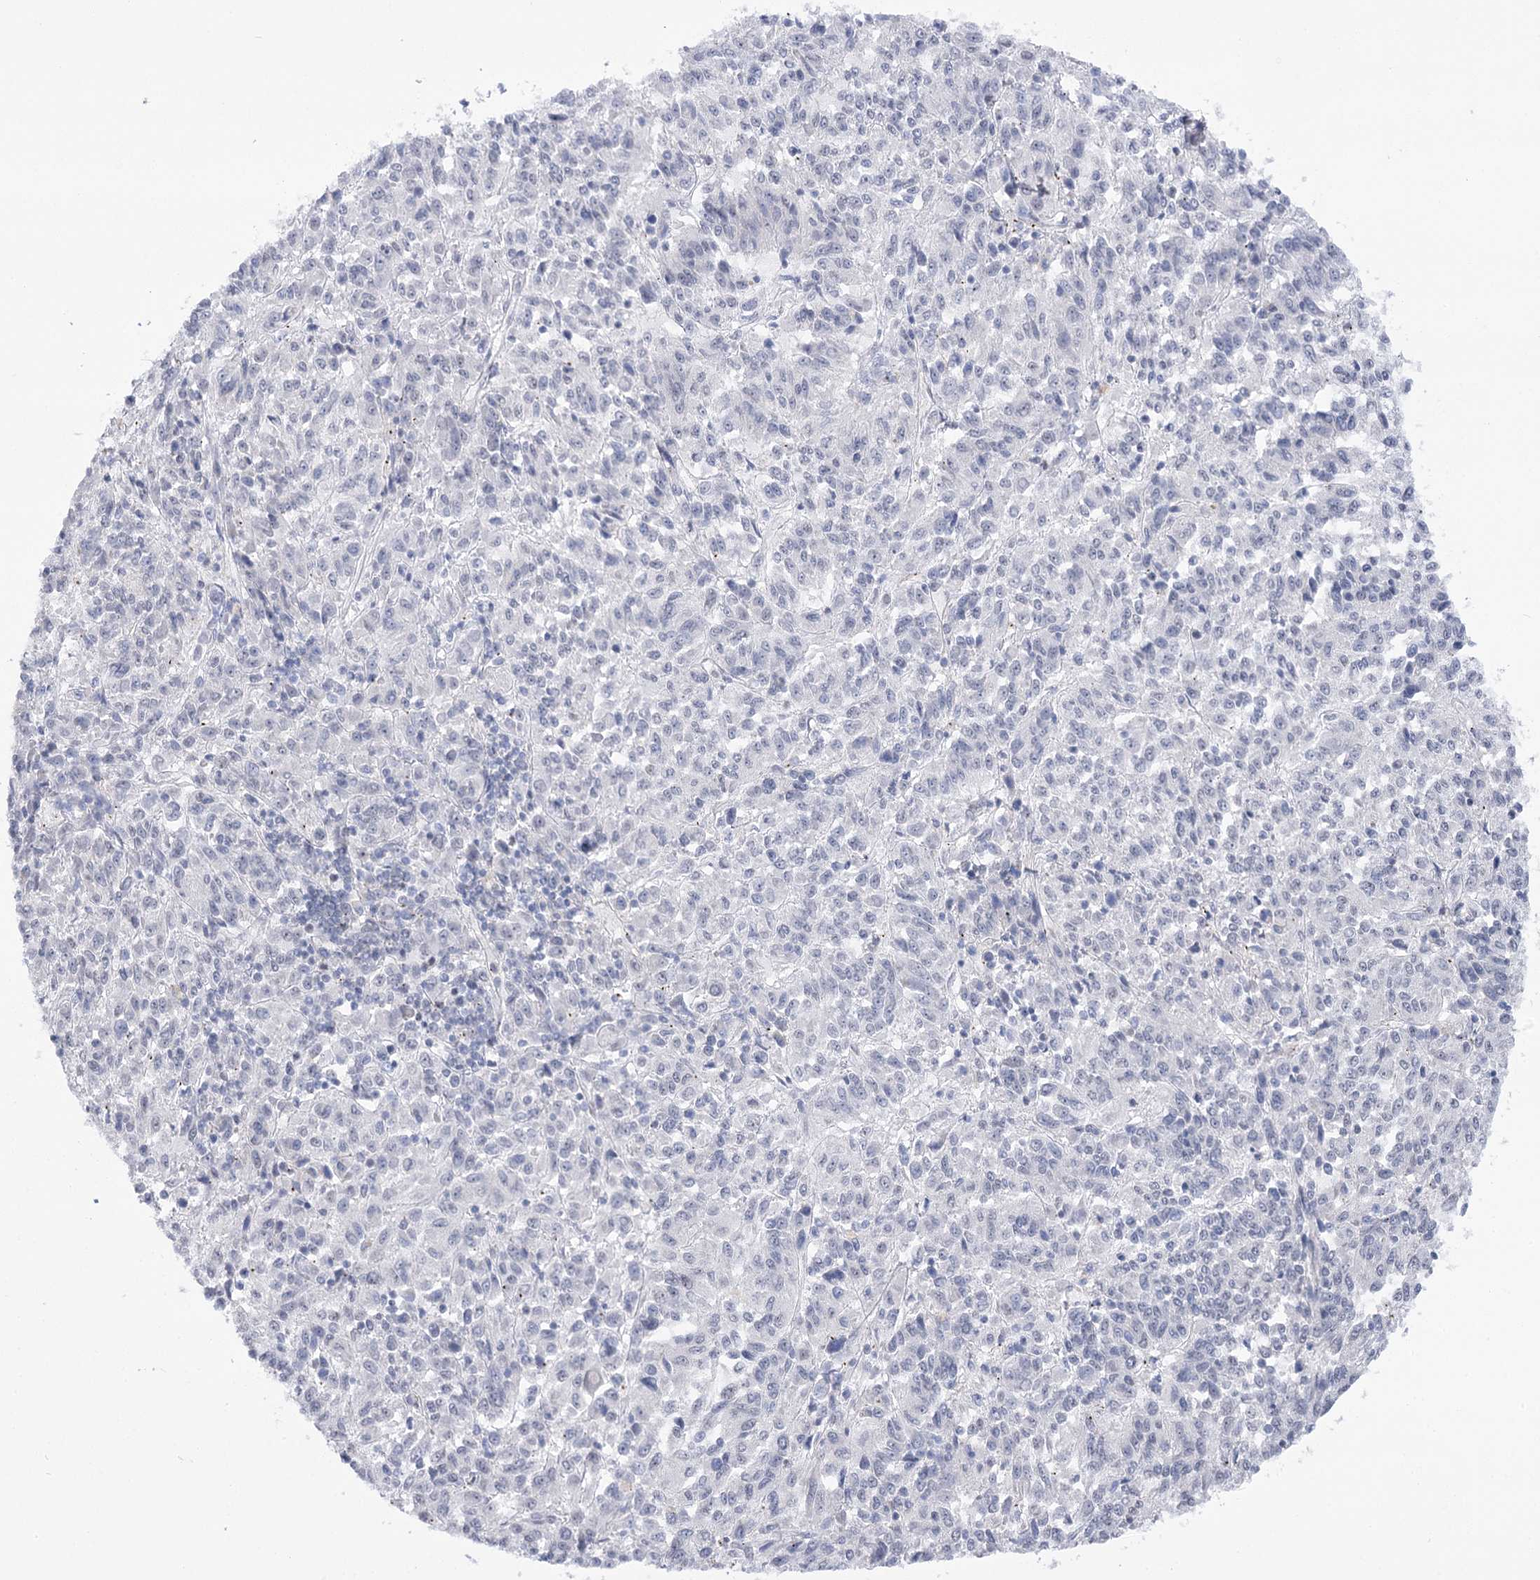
{"staining": {"intensity": "negative", "quantity": "none", "location": "none"}, "tissue": "melanoma", "cell_type": "Tumor cells", "image_type": "cancer", "snomed": [{"axis": "morphology", "description": "Malignant melanoma, Metastatic site"}, {"axis": "topography", "description": "Lung"}], "caption": "Melanoma was stained to show a protein in brown. There is no significant expression in tumor cells. (DAB (3,3'-diaminobenzidine) immunohistochemistry with hematoxylin counter stain).", "gene": "ATP10B", "patient": {"sex": "male", "age": 64}}